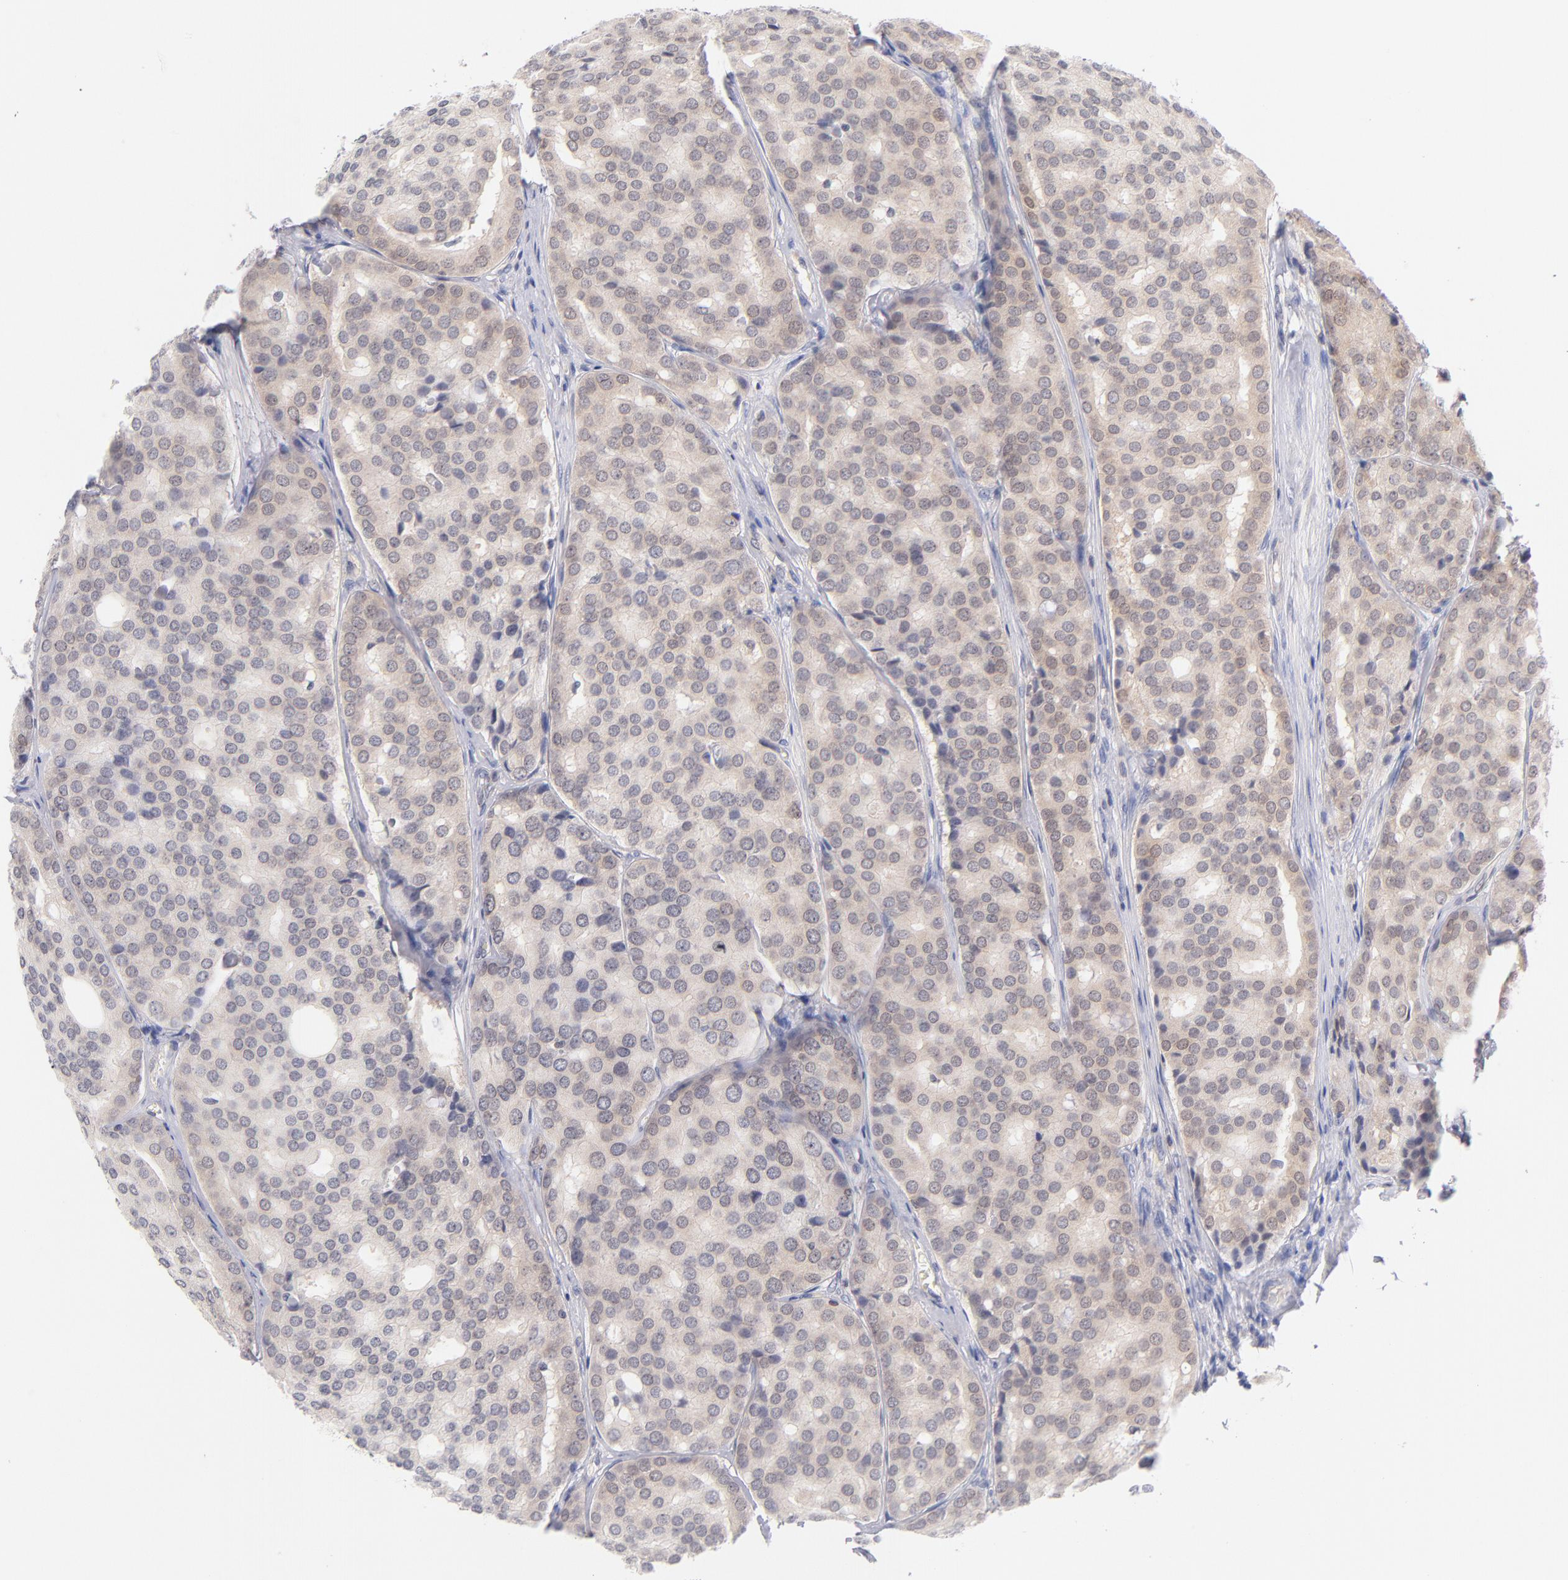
{"staining": {"intensity": "weak", "quantity": ">75%", "location": "cytoplasmic/membranous"}, "tissue": "prostate cancer", "cell_type": "Tumor cells", "image_type": "cancer", "snomed": [{"axis": "morphology", "description": "Adenocarcinoma, High grade"}, {"axis": "topography", "description": "Prostate"}], "caption": "This is a histology image of immunohistochemistry (IHC) staining of prostate high-grade adenocarcinoma, which shows weak expression in the cytoplasmic/membranous of tumor cells.", "gene": "CASP6", "patient": {"sex": "male", "age": 64}}